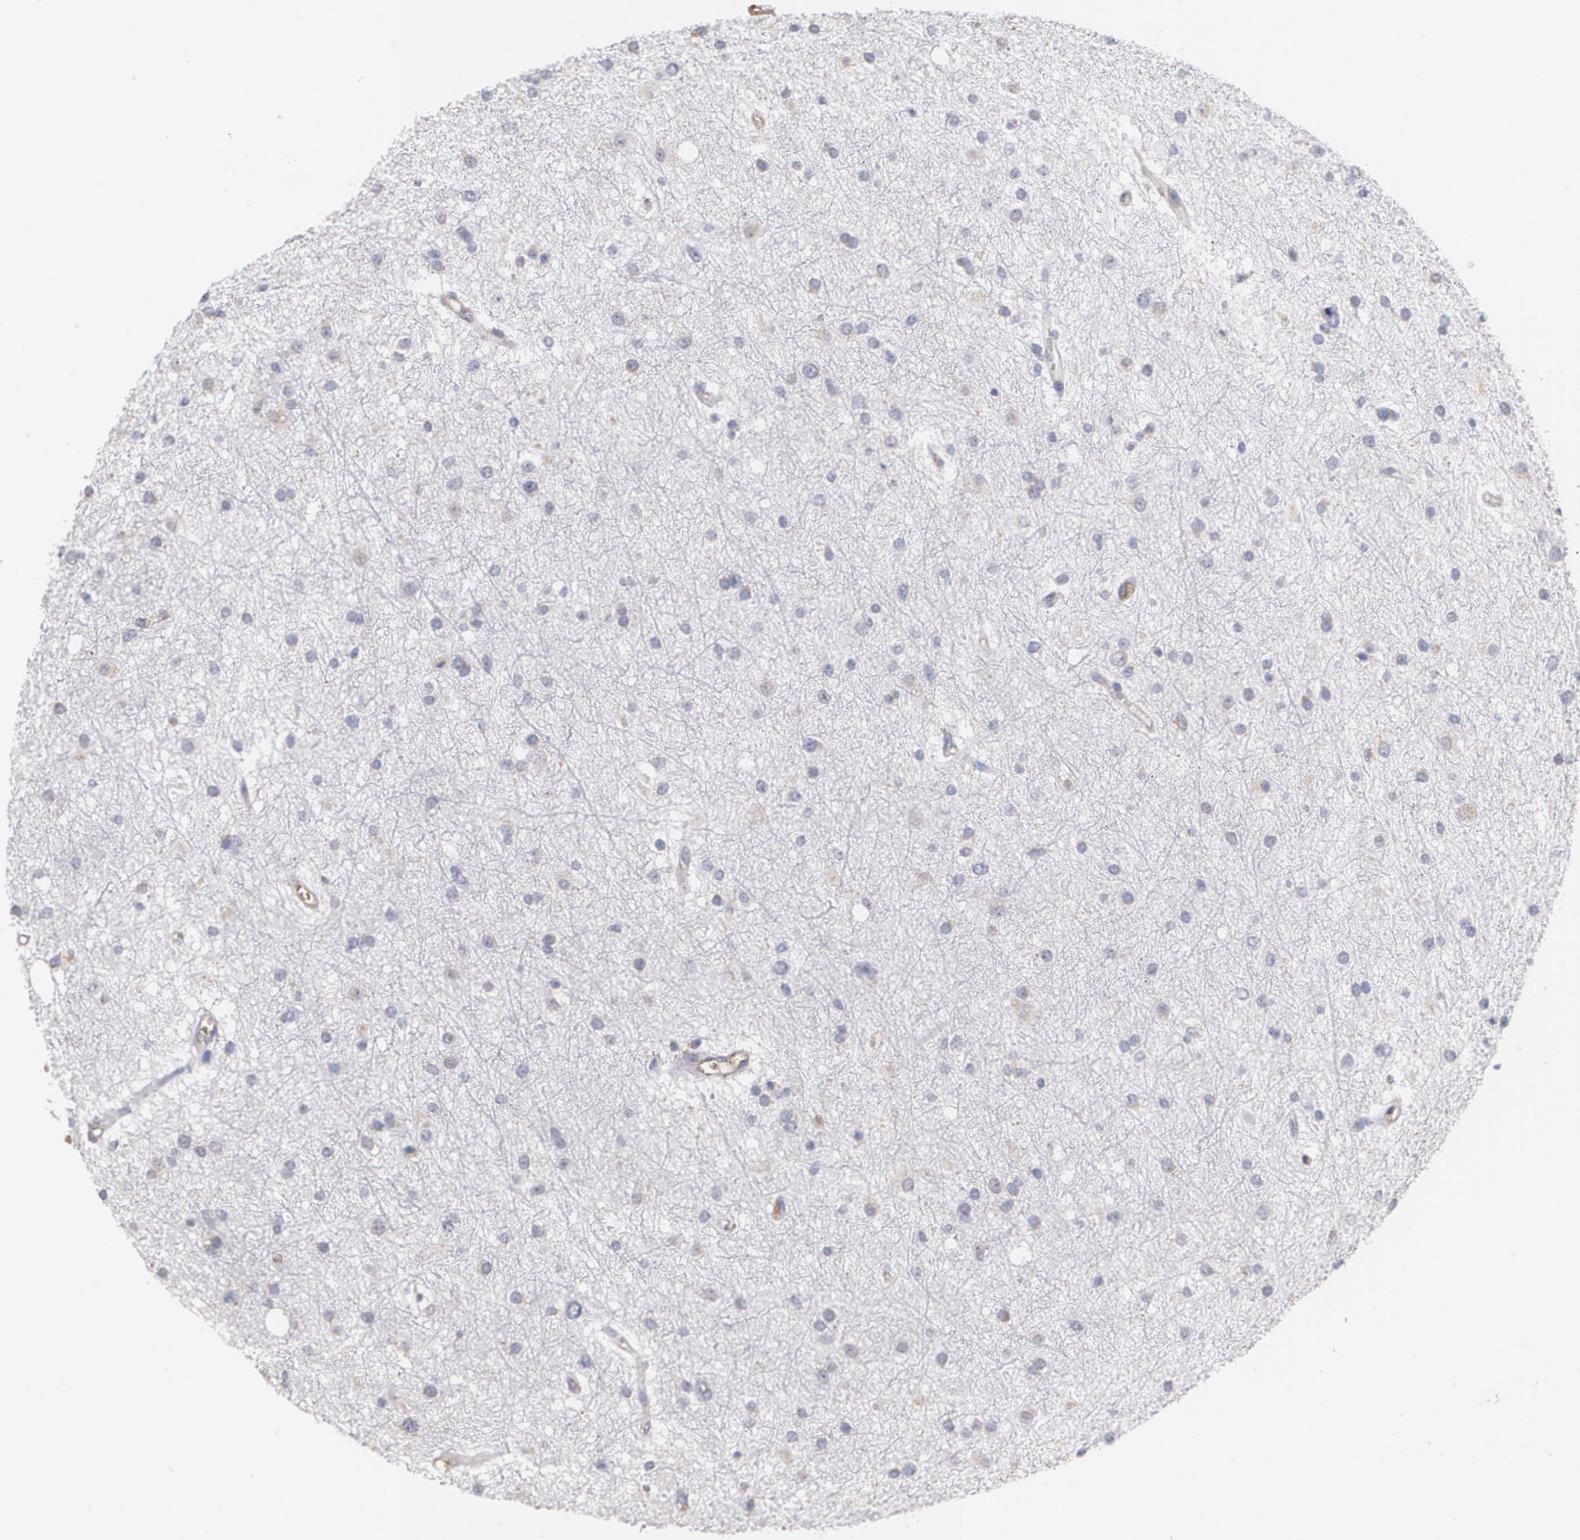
{"staining": {"intensity": "weak", "quantity": "<25%", "location": "cytoplasmic/membranous"}, "tissue": "glioma", "cell_type": "Tumor cells", "image_type": "cancer", "snomed": [{"axis": "morphology", "description": "Glioma, malignant, Low grade"}, {"axis": "topography", "description": "Brain"}], "caption": "Histopathology image shows no protein staining in tumor cells of glioma tissue.", "gene": "AMBP", "patient": {"sex": "female", "age": 36}}